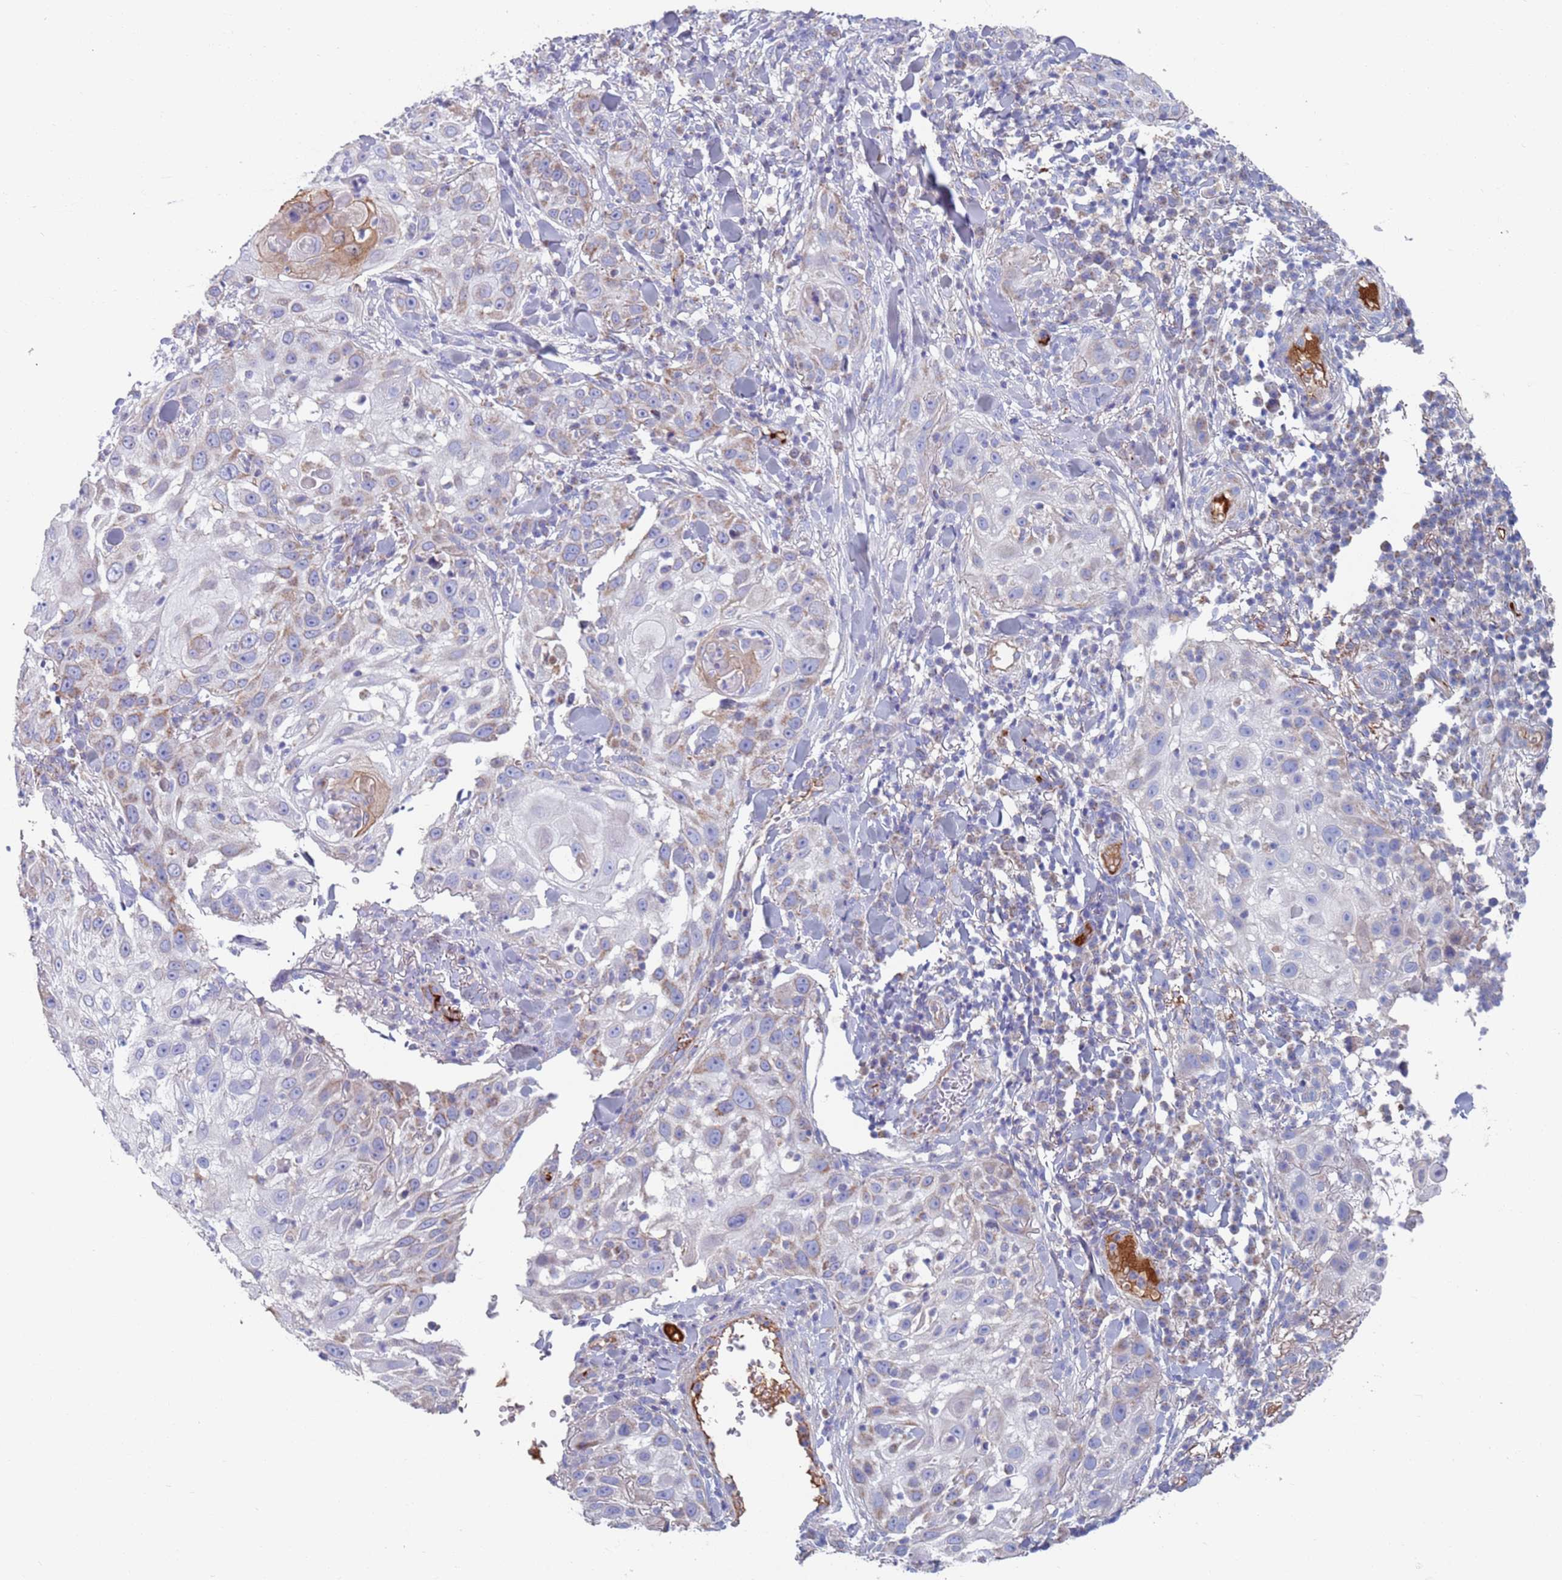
{"staining": {"intensity": "weak", "quantity": "<25%", "location": "cytoplasmic/membranous"}, "tissue": "skin cancer", "cell_type": "Tumor cells", "image_type": "cancer", "snomed": [{"axis": "morphology", "description": "Squamous cell carcinoma, NOS"}, {"axis": "topography", "description": "Skin"}], "caption": "Immunohistochemical staining of human skin cancer displays no significant staining in tumor cells. (Brightfield microscopy of DAB immunohistochemistry (IHC) at high magnification).", "gene": "MRPL22", "patient": {"sex": "female", "age": 44}}